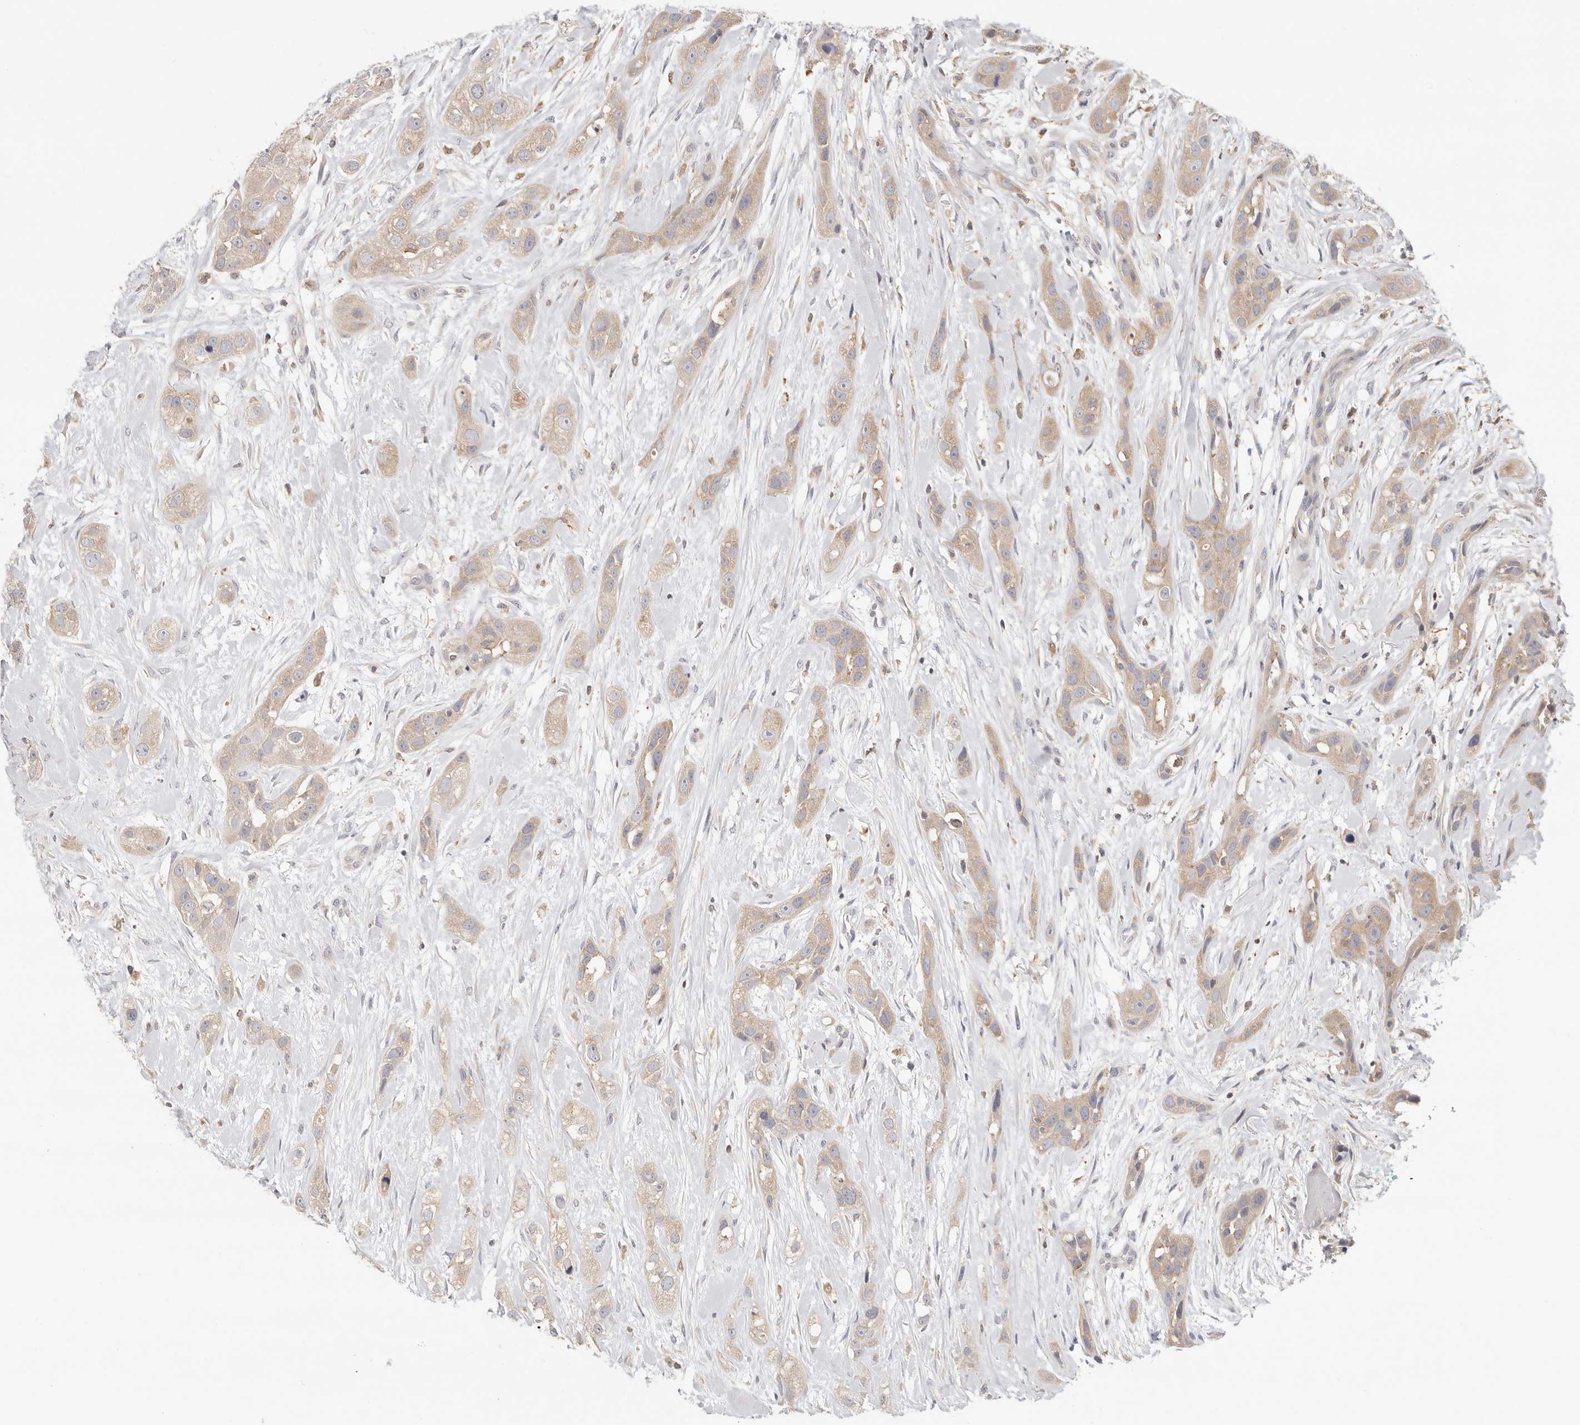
{"staining": {"intensity": "weak", "quantity": ">75%", "location": "cytoplasmic/membranous"}, "tissue": "head and neck cancer", "cell_type": "Tumor cells", "image_type": "cancer", "snomed": [{"axis": "morphology", "description": "Normal tissue, NOS"}, {"axis": "morphology", "description": "Squamous cell carcinoma, NOS"}, {"axis": "topography", "description": "Skeletal muscle"}, {"axis": "topography", "description": "Head-Neck"}], "caption": "A micrograph showing weak cytoplasmic/membranous positivity in approximately >75% of tumor cells in head and neck cancer (squamous cell carcinoma), as visualized by brown immunohistochemical staining.", "gene": "ANXA9", "patient": {"sex": "male", "age": 51}}